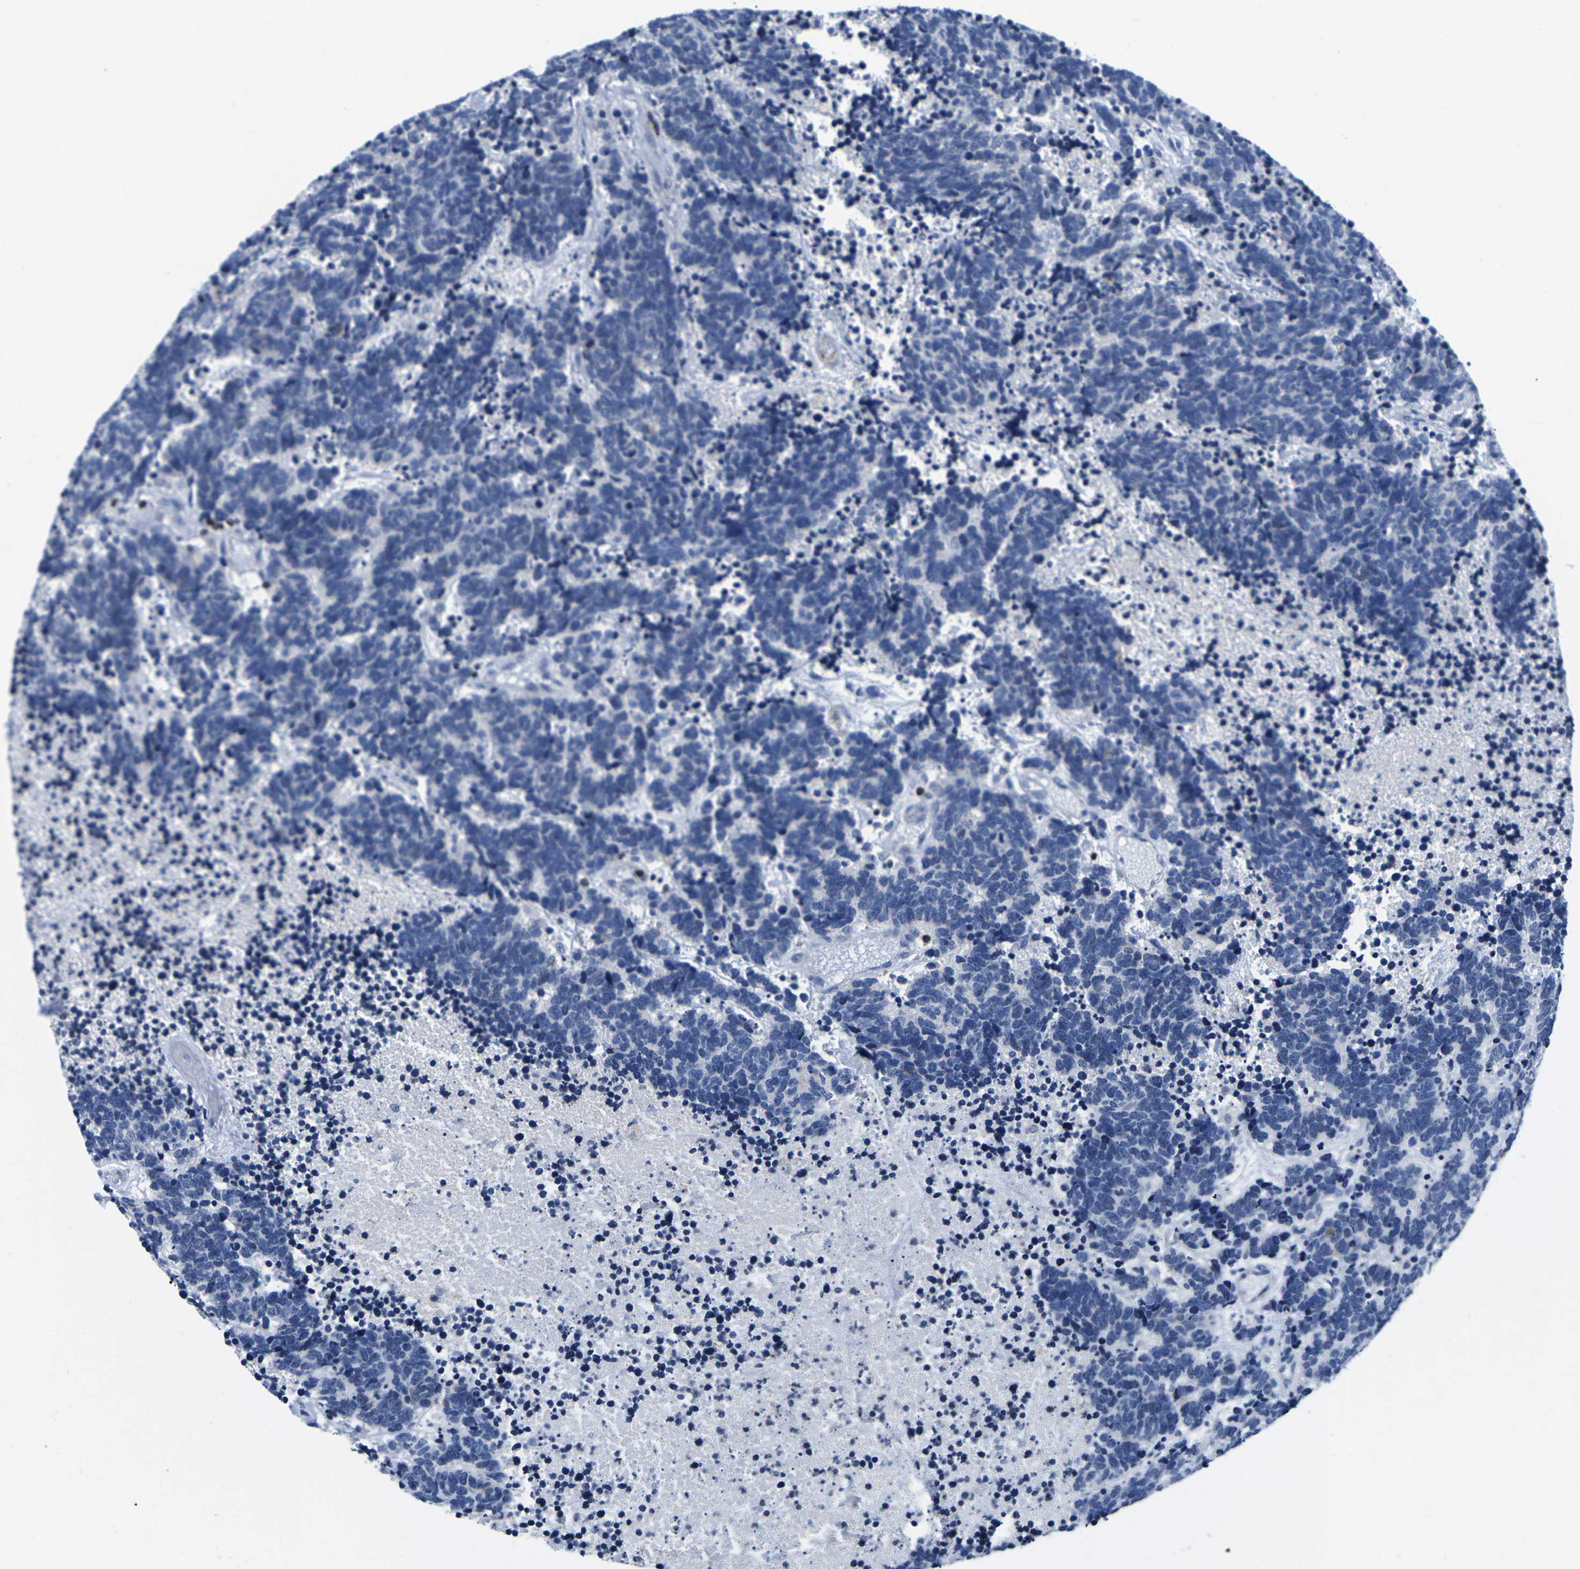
{"staining": {"intensity": "negative", "quantity": "none", "location": "none"}, "tissue": "carcinoid", "cell_type": "Tumor cells", "image_type": "cancer", "snomed": [{"axis": "morphology", "description": "Carcinoma, NOS"}, {"axis": "morphology", "description": "Carcinoid, malignant, NOS"}, {"axis": "topography", "description": "Urinary bladder"}], "caption": "Image shows no significant protein expression in tumor cells of carcinoid (malignant).", "gene": "CTSW", "patient": {"sex": "male", "age": 57}}